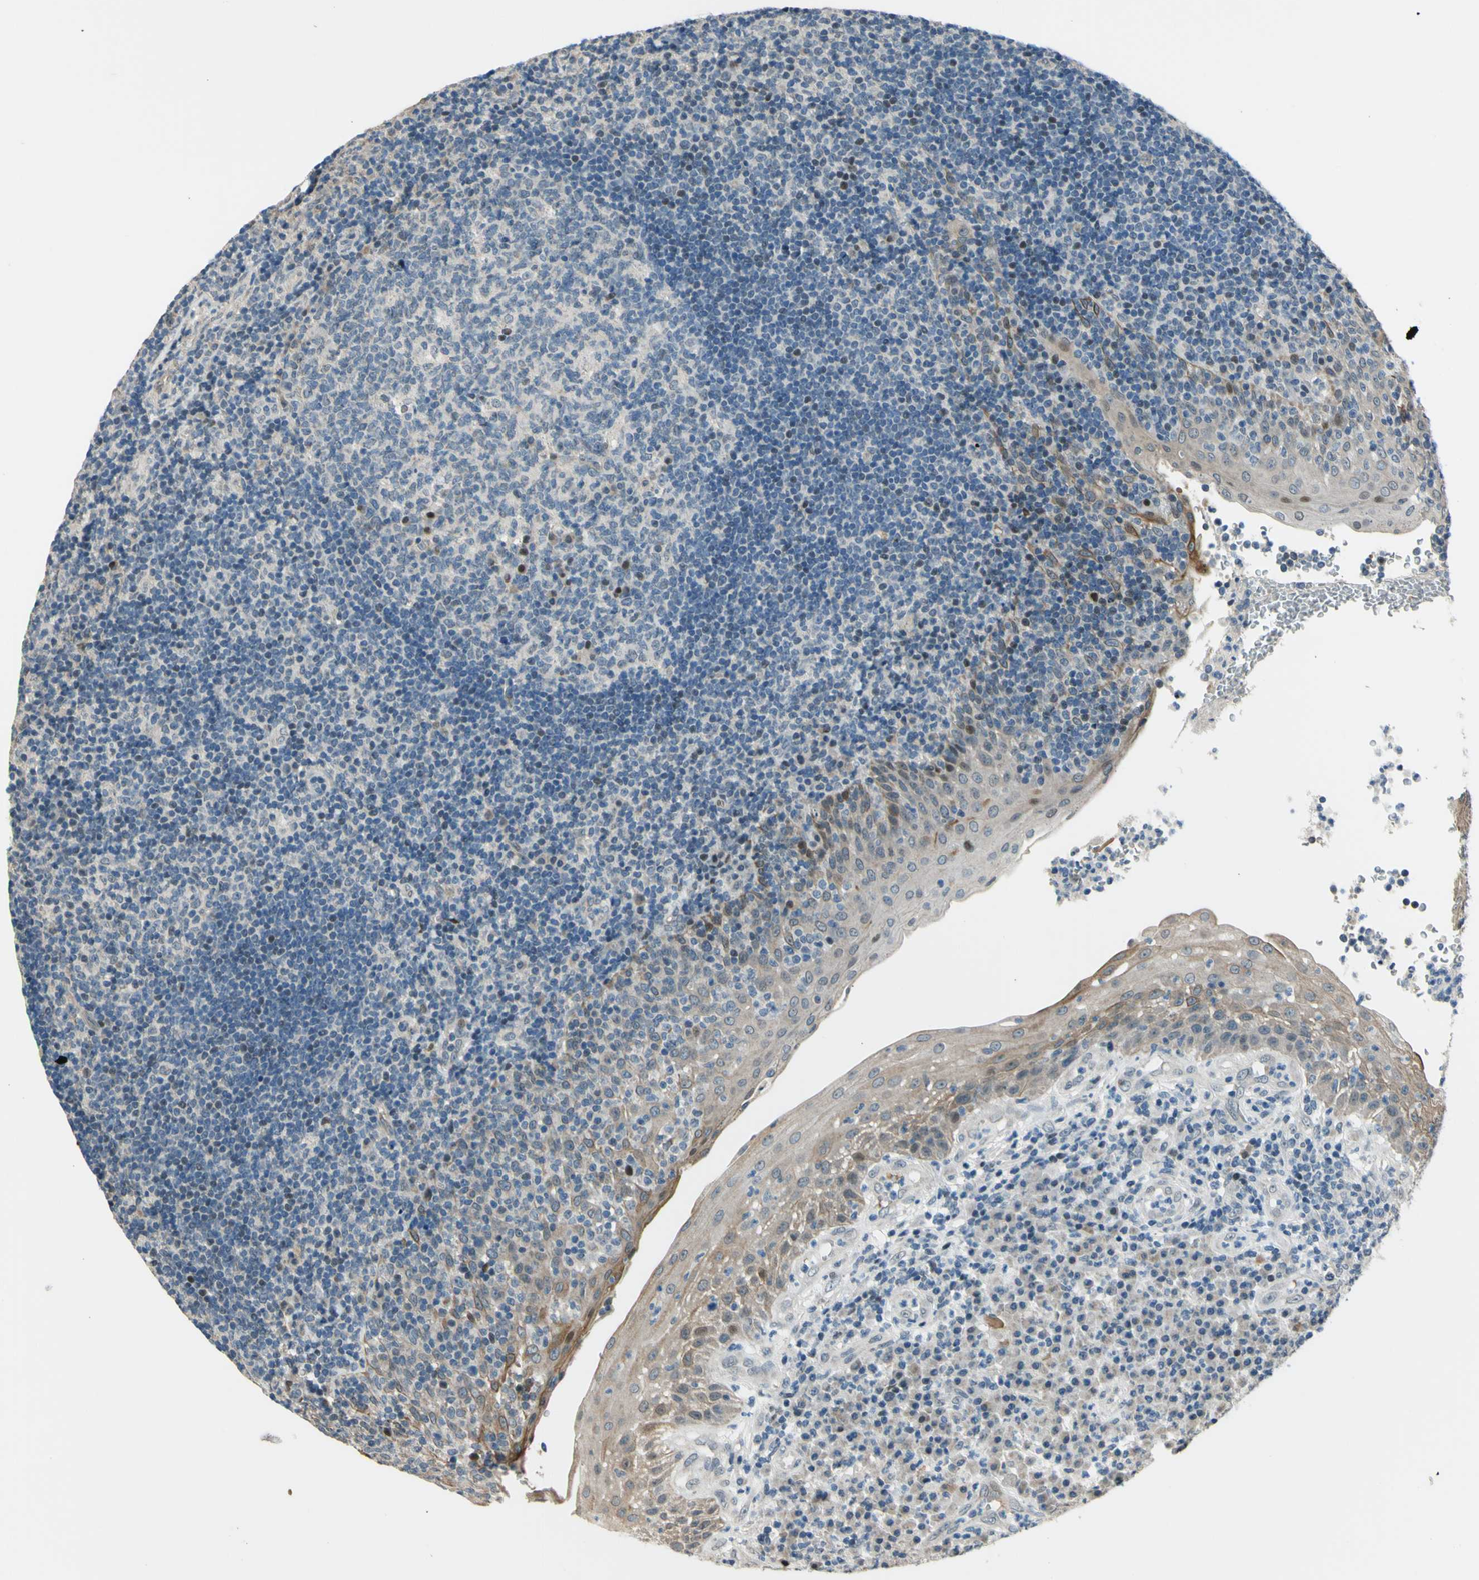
{"staining": {"intensity": "moderate", "quantity": "<25%", "location": "nuclear"}, "tissue": "tonsil", "cell_type": "Germinal center cells", "image_type": "normal", "snomed": [{"axis": "morphology", "description": "Normal tissue, NOS"}, {"axis": "topography", "description": "Tonsil"}], "caption": "This is a photomicrograph of immunohistochemistry (IHC) staining of benign tonsil, which shows moderate expression in the nuclear of germinal center cells.", "gene": "ZNF184", "patient": {"sex": "female", "age": 40}}